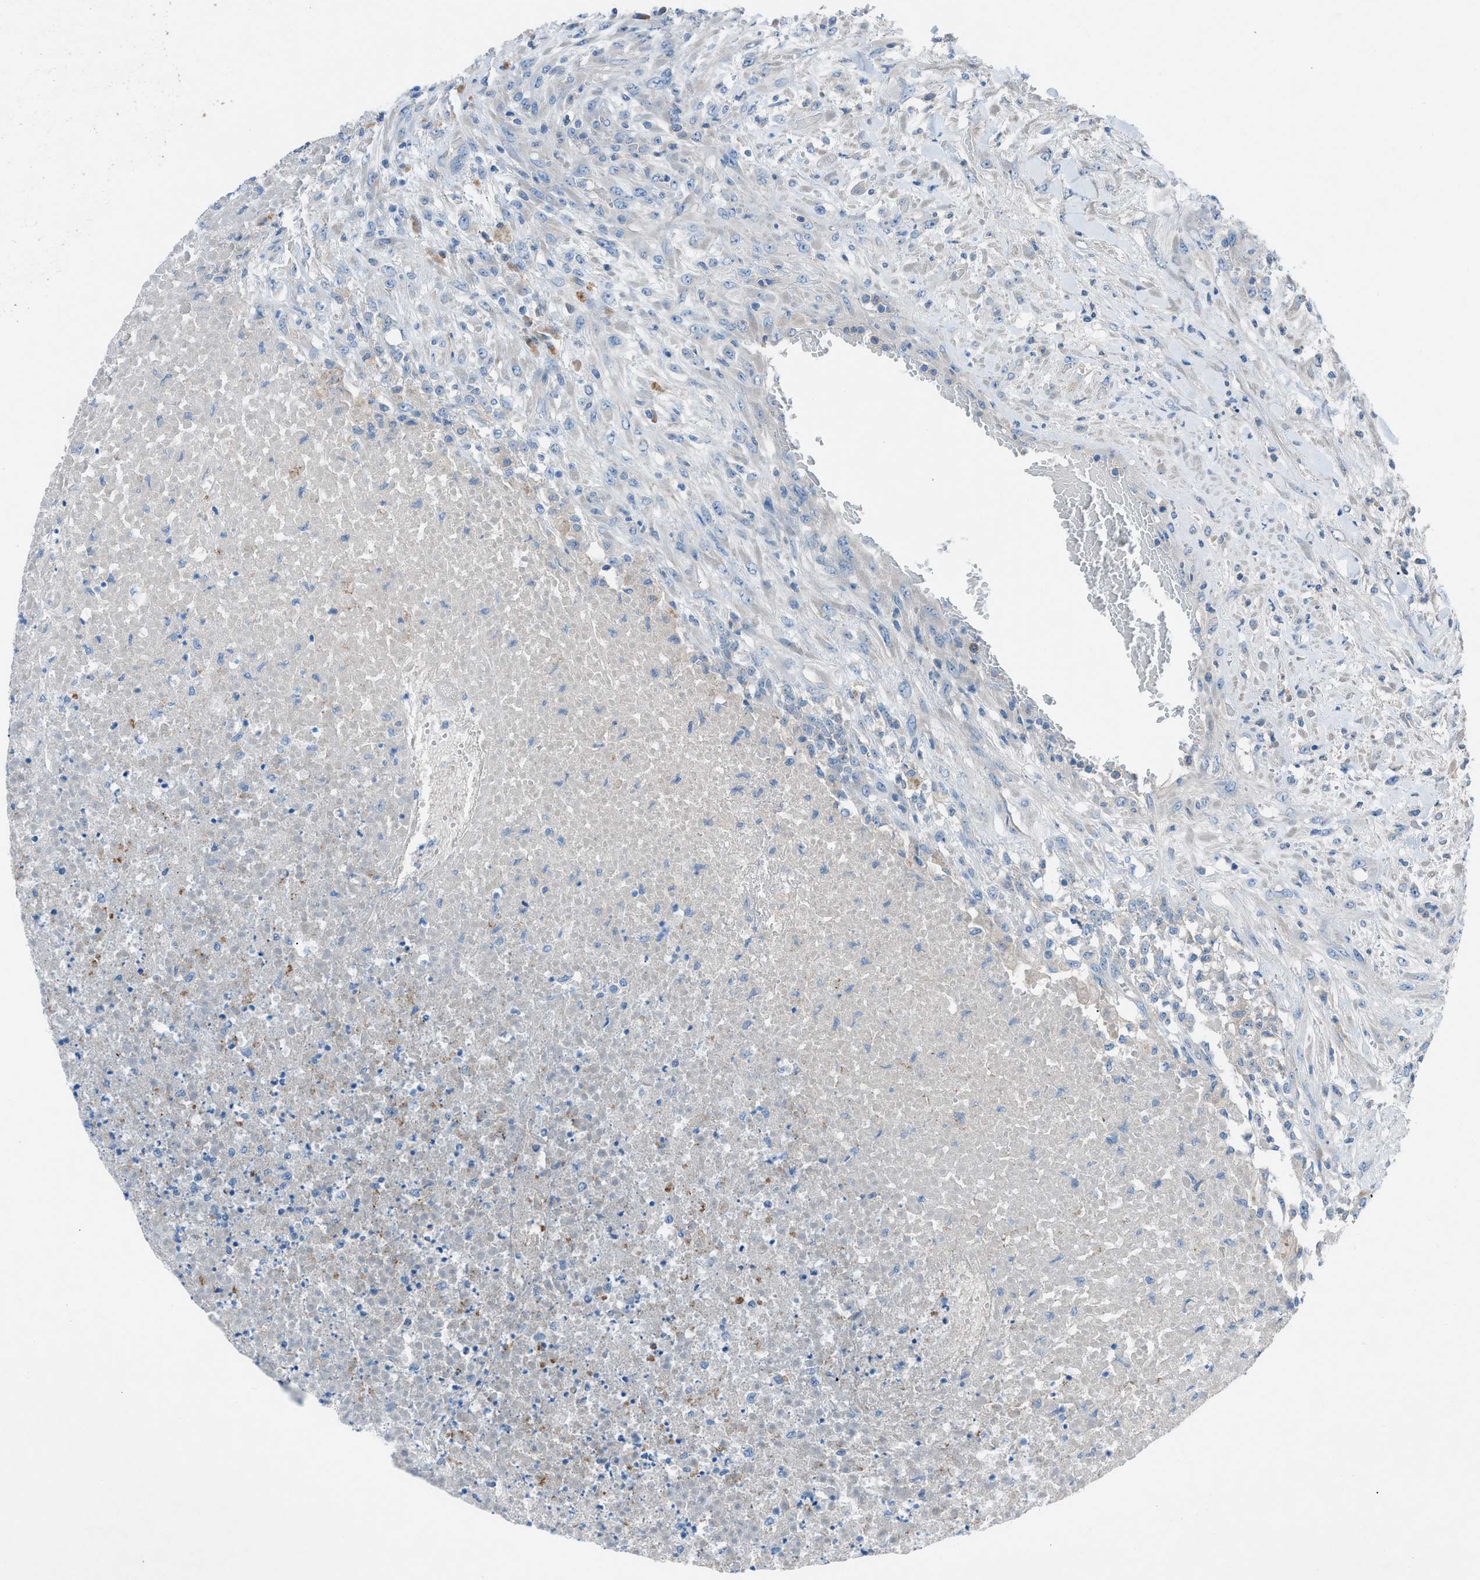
{"staining": {"intensity": "negative", "quantity": "none", "location": "none"}, "tissue": "testis cancer", "cell_type": "Tumor cells", "image_type": "cancer", "snomed": [{"axis": "morphology", "description": "Seminoma, NOS"}, {"axis": "topography", "description": "Testis"}], "caption": "Immunohistochemical staining of human testis seminoma reveals no significant expression in tumor cells. (DAB immunohistochemistry (IHC) visualized using brightfield microscopy, high magnification).", "gene": "C5AR2", "patient": {"sex": "male", "age": 59}}